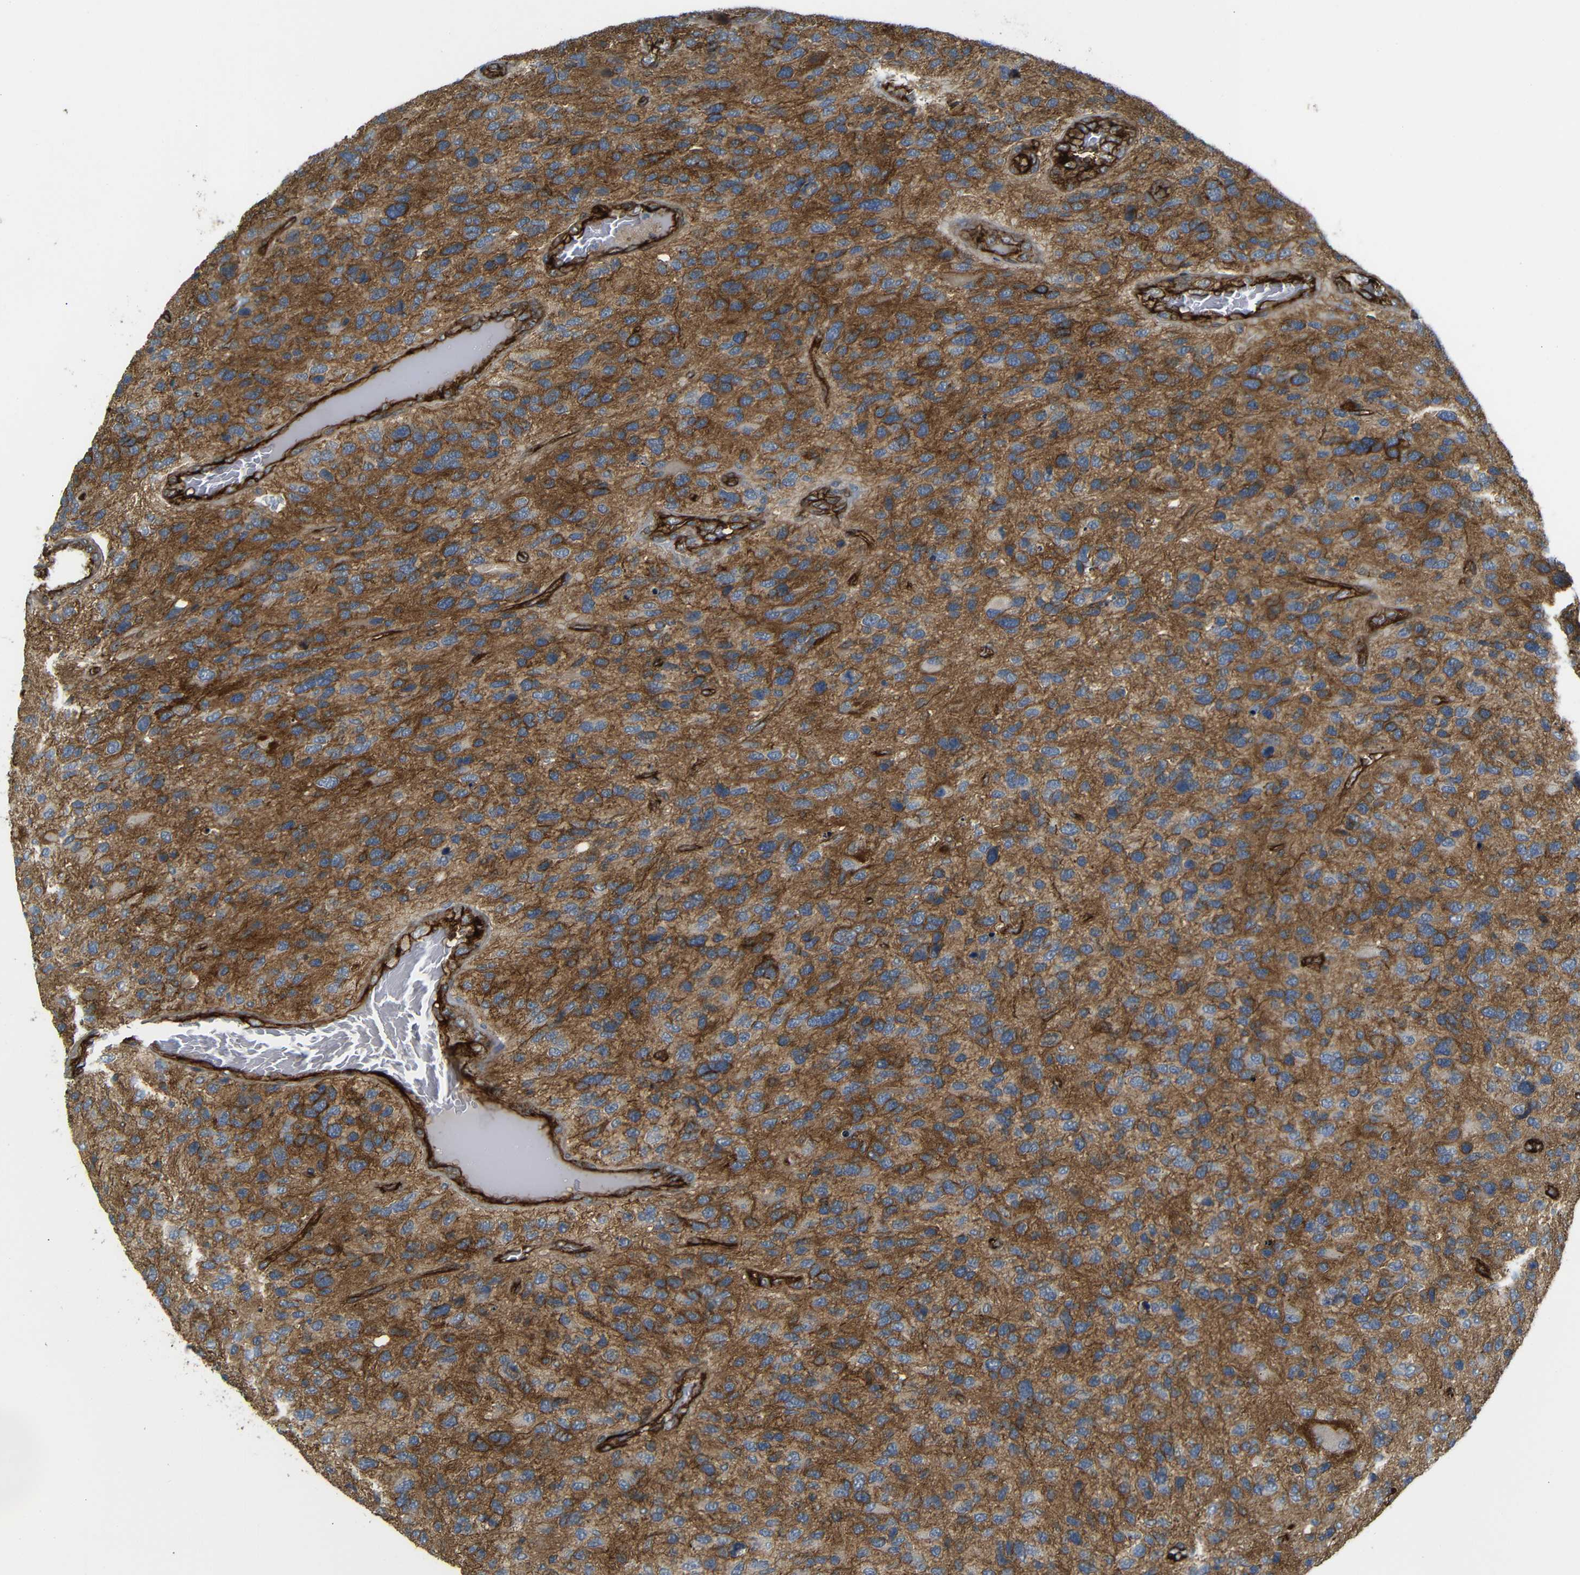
{"staining": {"intensity": "strong", "quantity": "25%-75%", "location": "cytoplasmic/membranous"}, "tissue": "glioma", "cell_type": "Tumor cells", "image_type": "cancer", "snomed": [{"axis": "morphology", "description": "Glioma, malignant, High grade"}, {"axis": "topography", "description": "Brain"}], "caption": "Glioma was stained to show a protein in brown. There is high levels of strong cytoplasmic/membranous expression in about 25%-75% of tumor cells. The protein is shown in brown color, while the nuclei are stained blue.", "gene": "RELL1", "patient": {"sex": "female", "age": 58}}